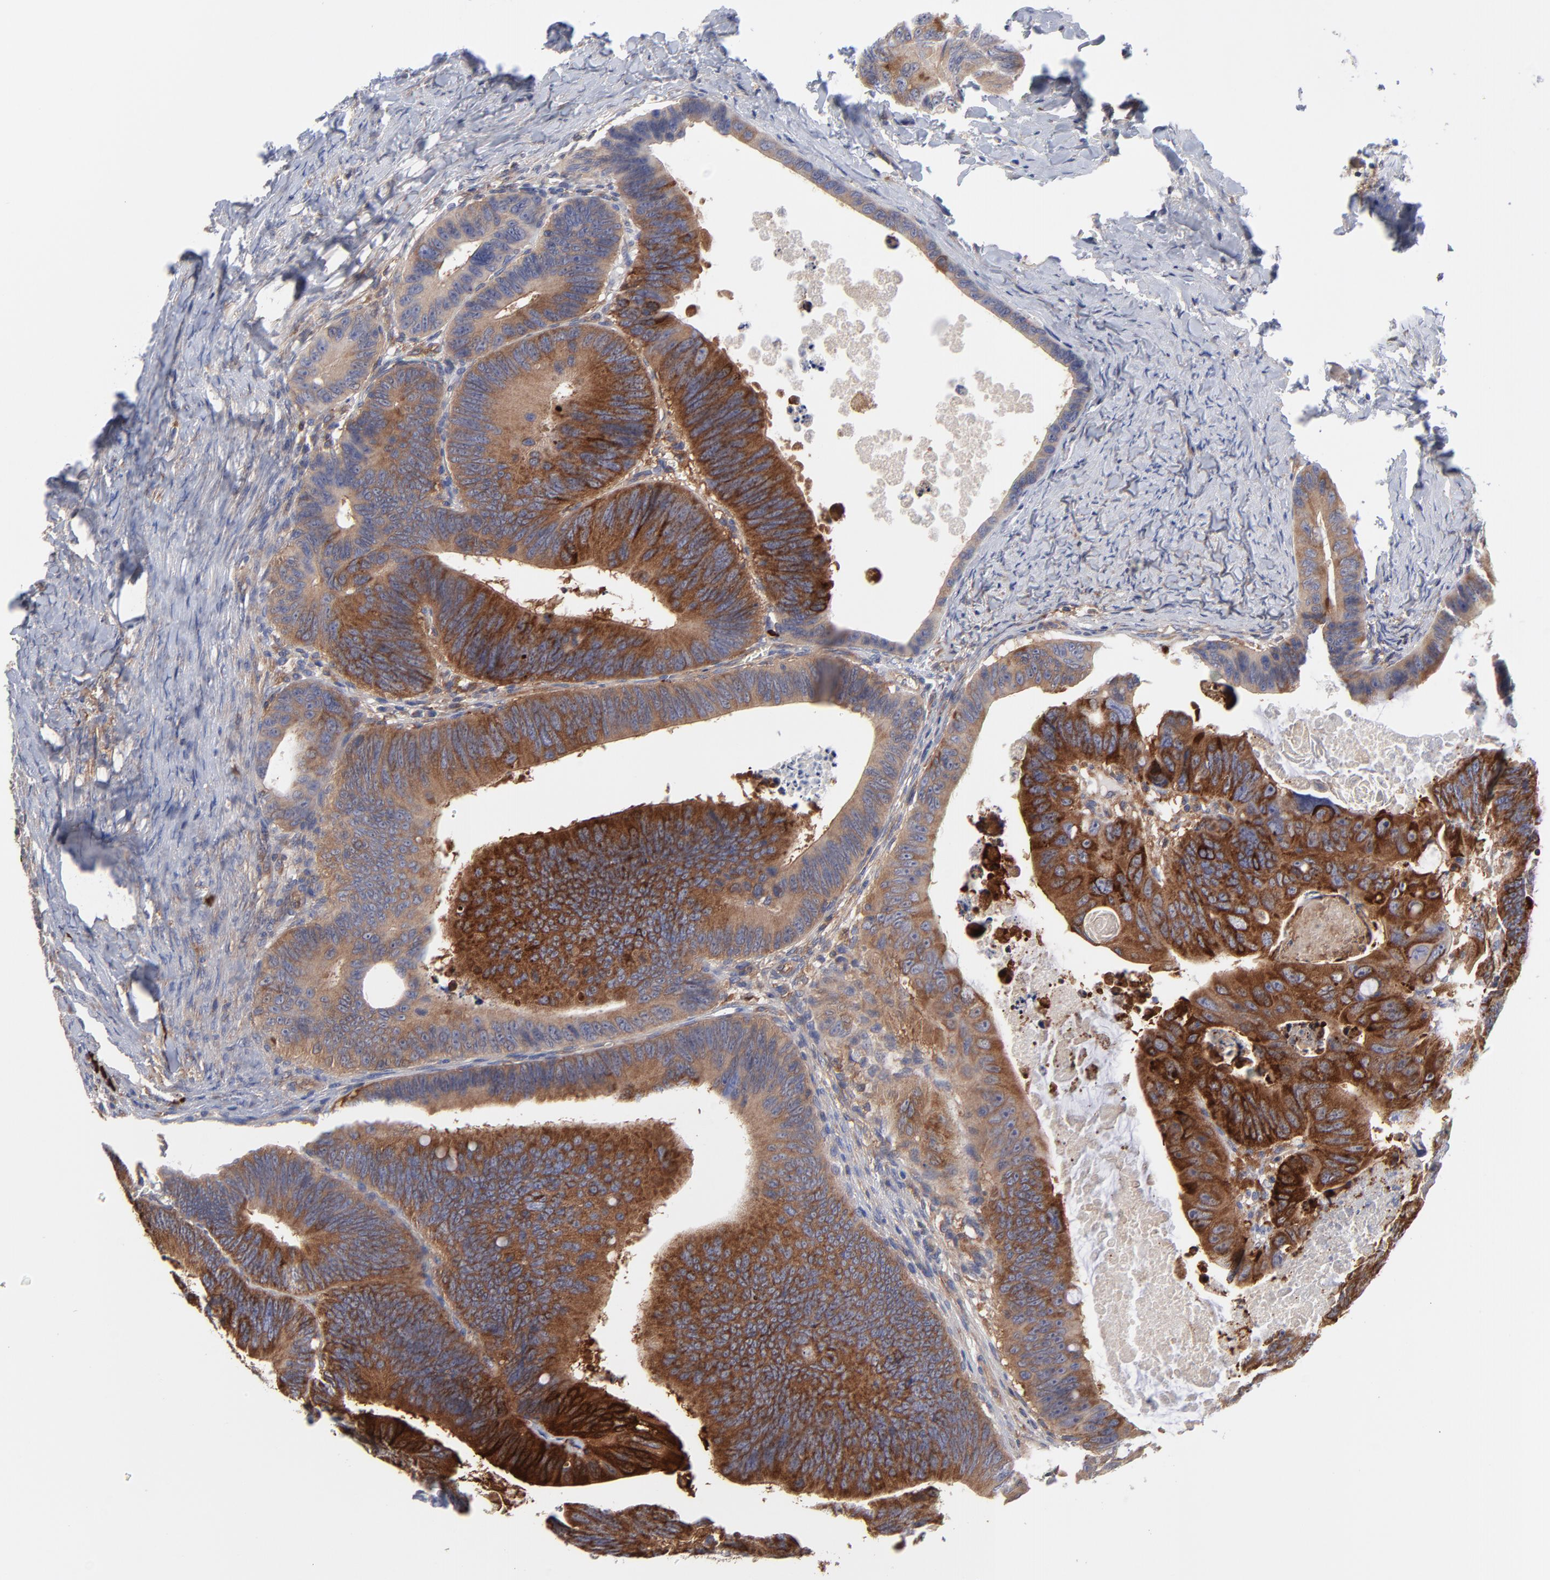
{"staining": {"intensity": "moderate", "quantity": ">75%", "location": "cytoplasmic/membranous"}, "tissue": "colorectal cancer", "cell_type": "Tumor cells", "image_type": "cancer", "snomed": [{"axis": "morphology", "description": "Adenocarcinoma, NOS"}, {"axis": "topography", "description": "Colon"}], "caption": "Immunohistochemistry (DAB) staining of human colorectal cancer demonstrates moderate cytoplasmic/membranous protein staining in approximately >75% of tumor cells. The protein is shown in brown color, while the nuclei are stained blue.", "gene": "NFKBIA", "patient": {"sex": "female", "age": 55}}